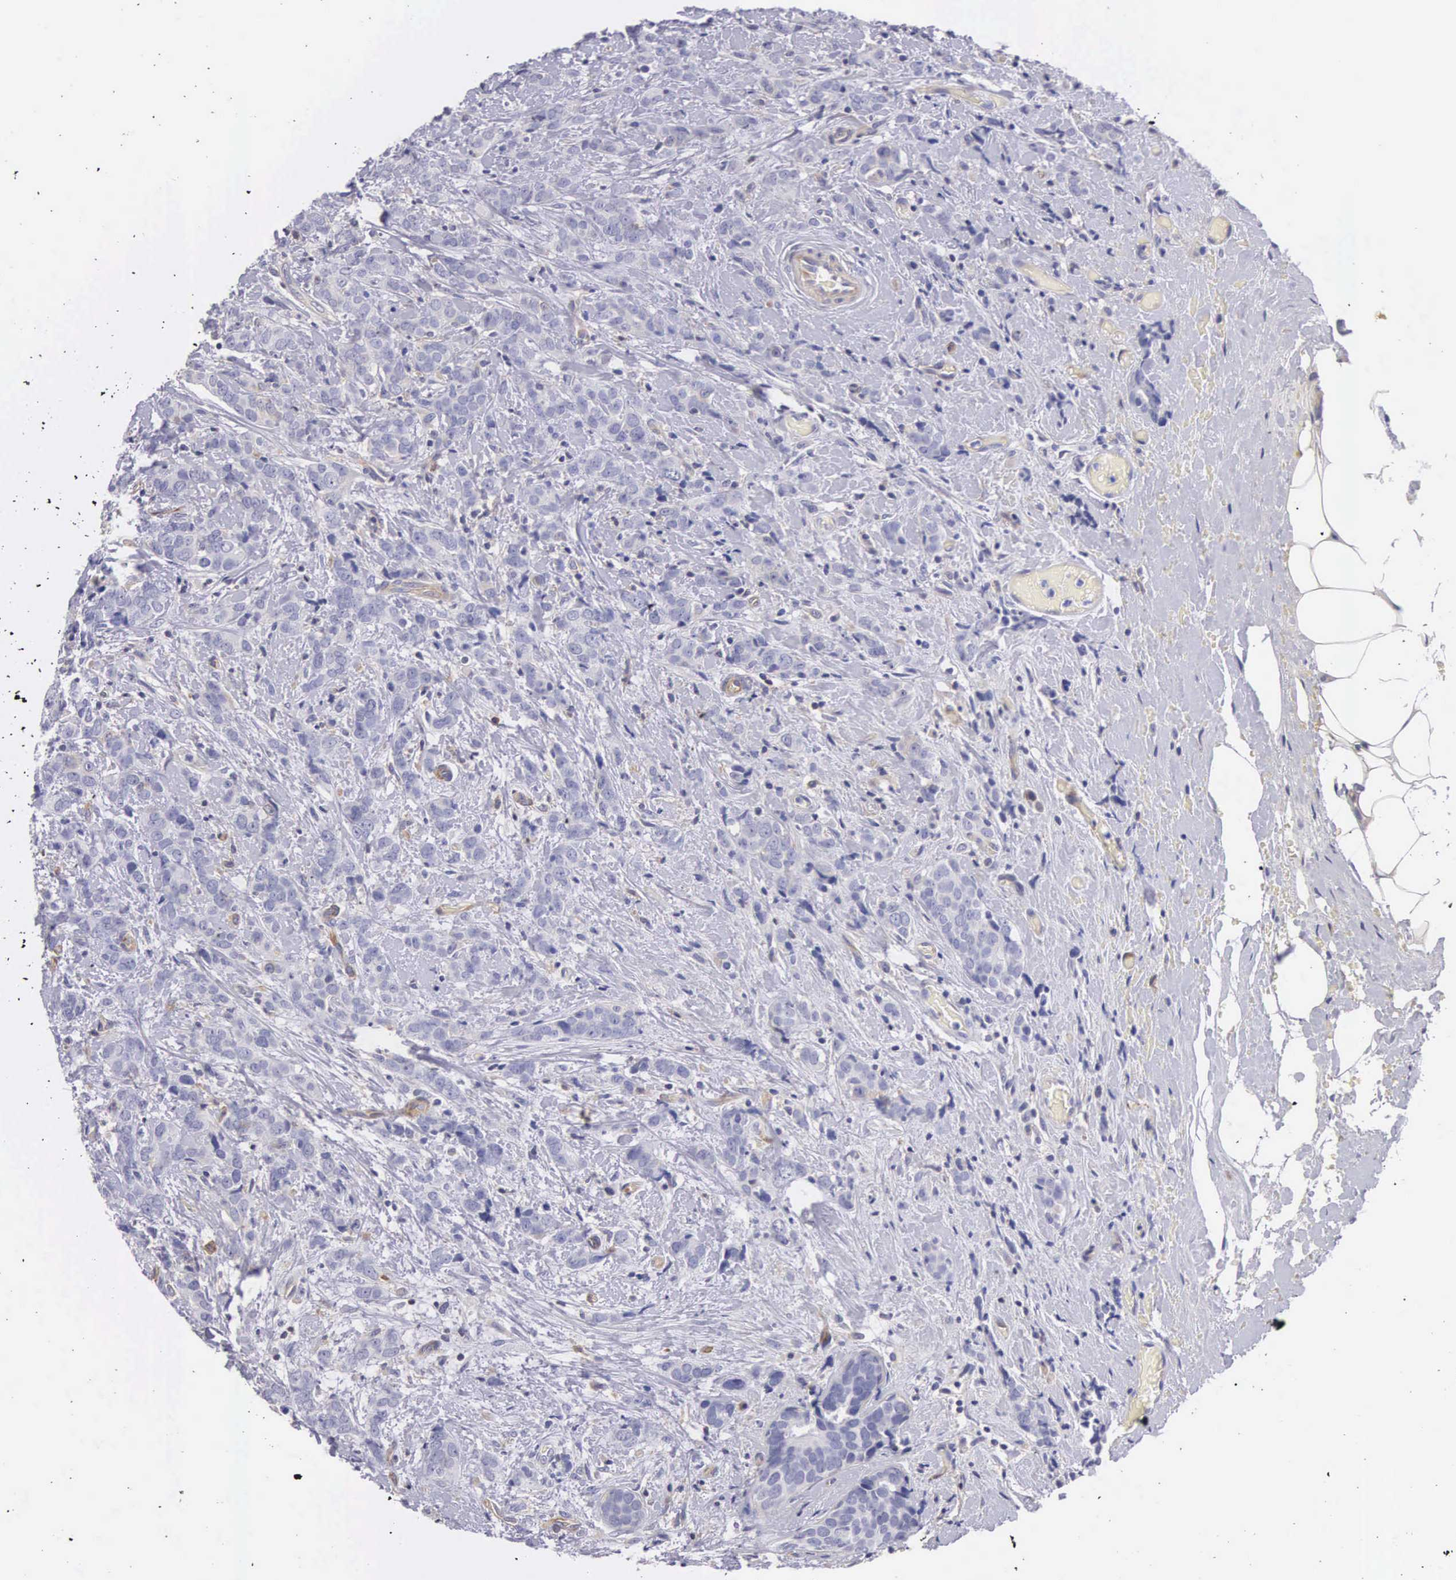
{"staining": {"intensity": "negative", "quantity": "none", "location": "none"}, "tissue": "breast cancer", "cell_type": "Tumor cells", "image_type": "cancer", "snomed": [{"axis": "morphology", "description": "Duct carcinoma"}, {"axis": "topography", "description": "Breast"}], "caption": "Immunohistochemistry image of human infiltrating ductal carcinoma (breast) stained for a protein (brown), which displays no expression in tumor cells. (Brightfield microscopy of DAB (3,3'-diaminobenzidine) immunohistochemistry at high magnification).", "gene": "OSBPL3", "patient": {"sex": "female", "age": 53}}